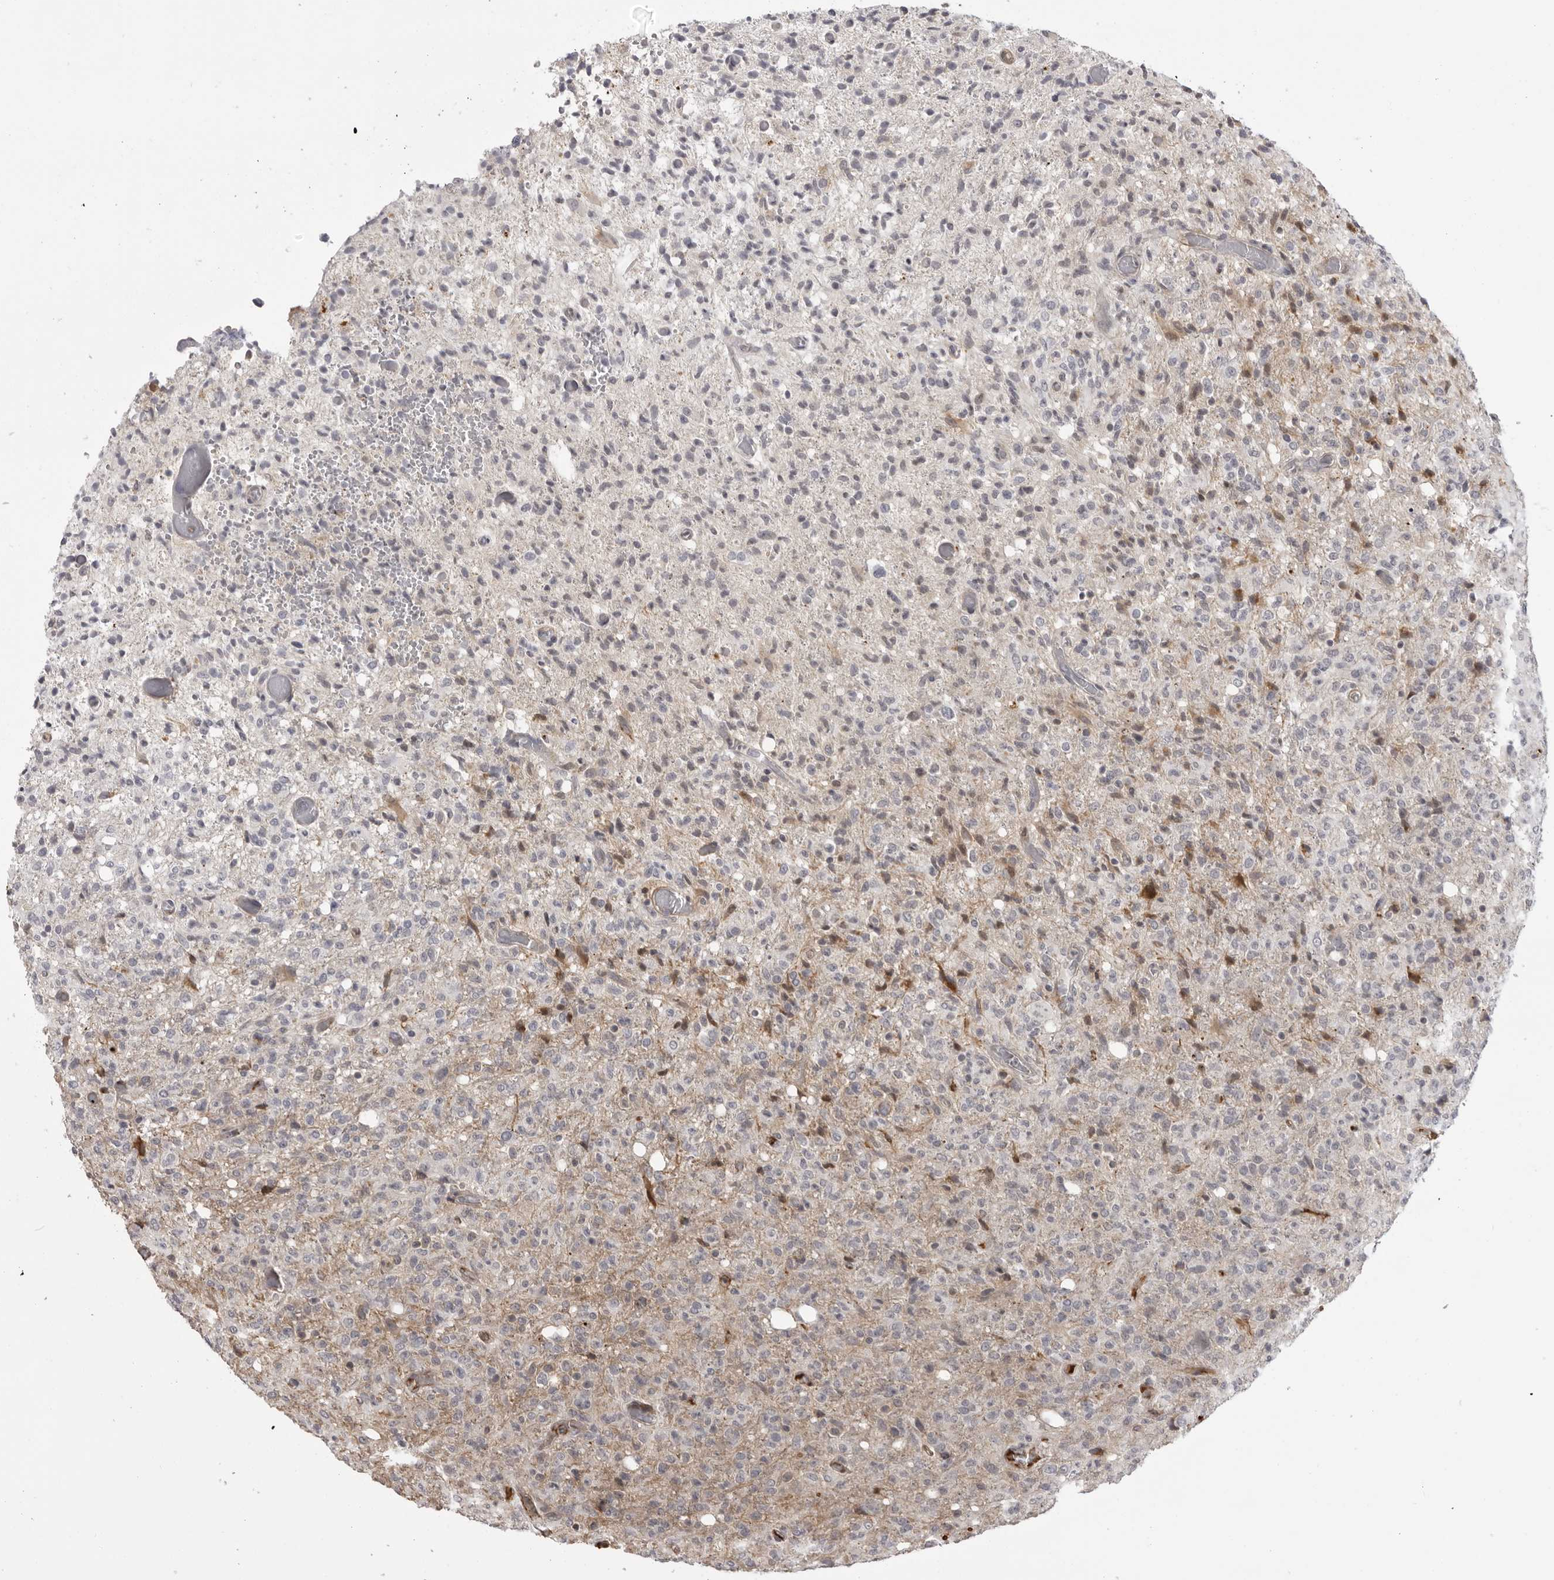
{"staining": {"intensity": "negative", "quantity": "none", "location": "none"}, "tissue": "glioma", "cell_type": "Tumor cells", "image_type": "cancer", "snomed": [{"axis": "morphology", "description": "Glioma, malignant, High grade"}, {"axis": "topography", "description": "Brain"}], "caption": "The photomicrograph shows no staining of tumor cells in high-grade glioma (malignant).", "gene": "PLEKHF2", "patient": {"sex": "female", "age": 57}}